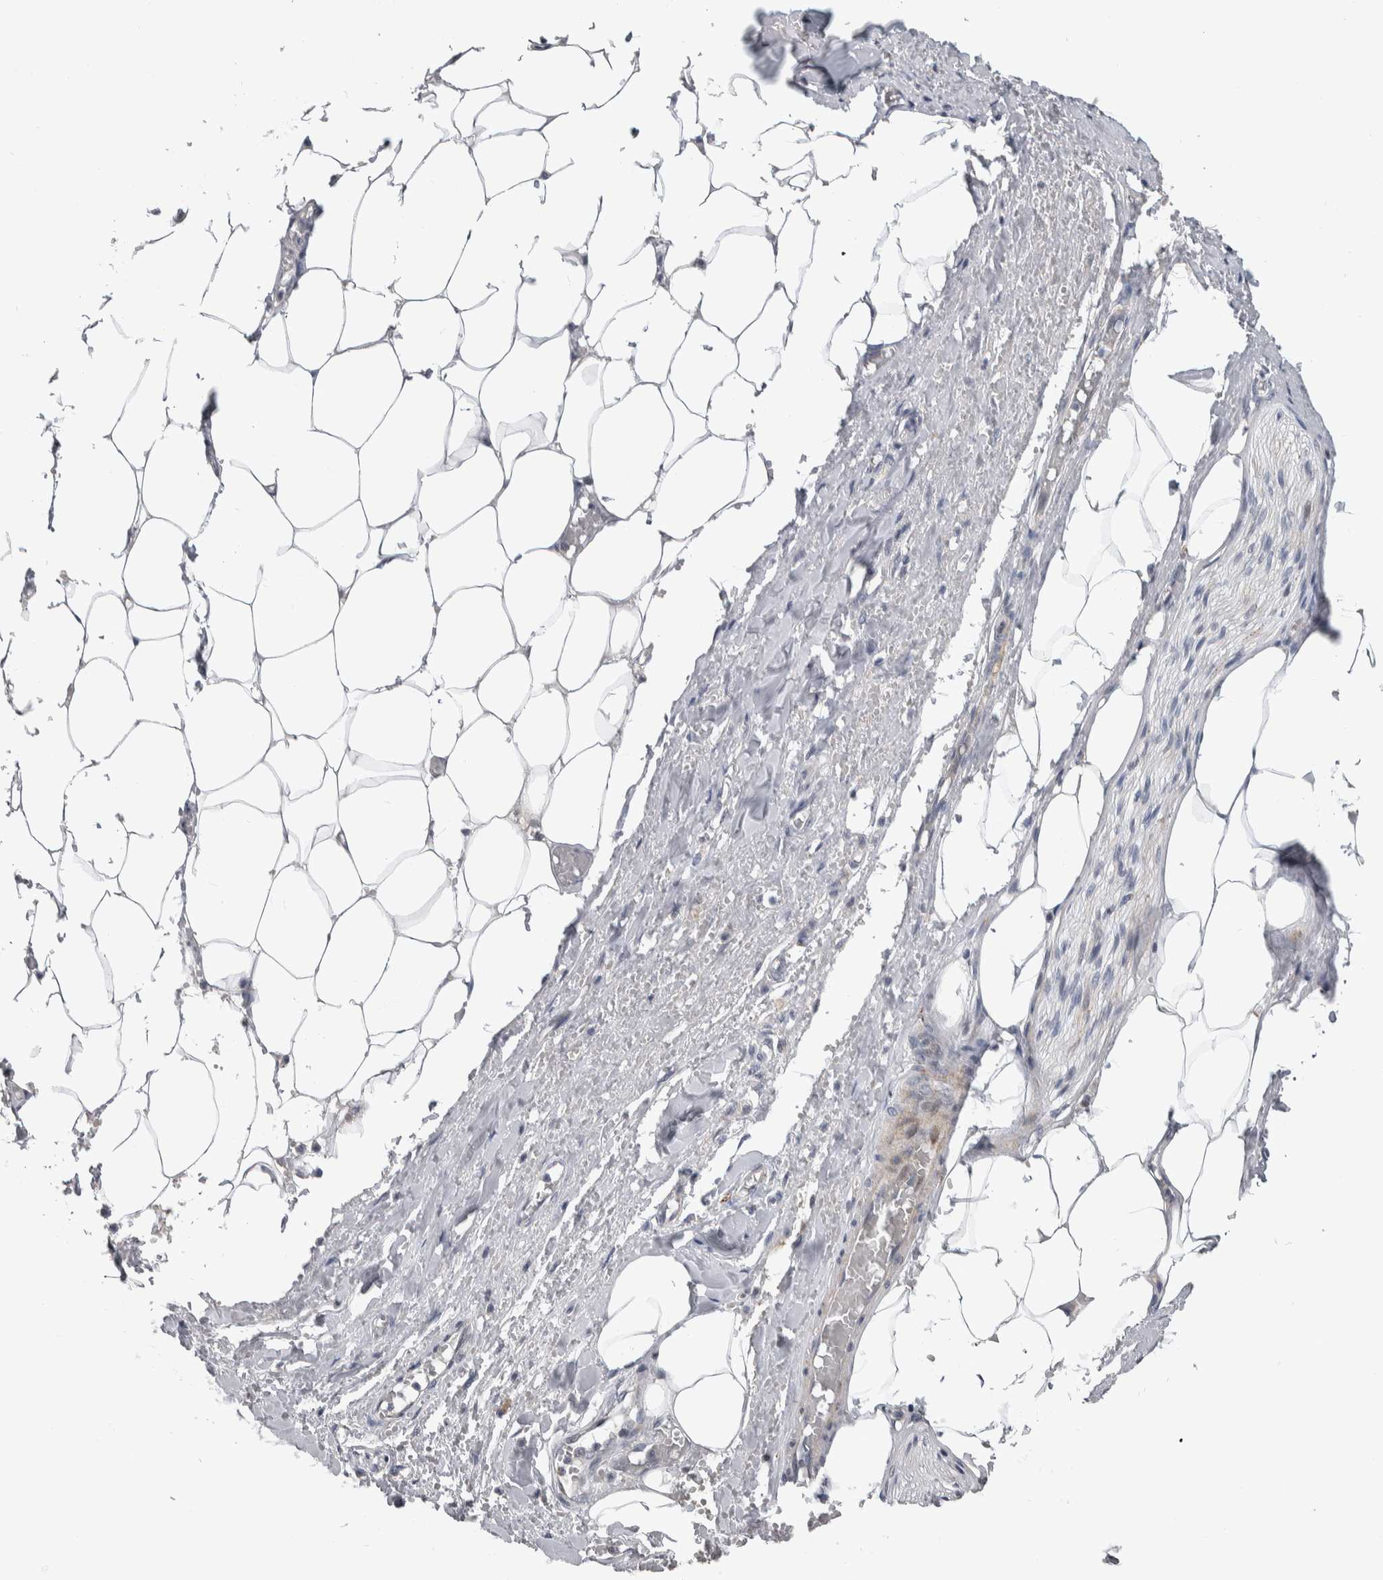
{"staining": {"intensity": "negative", "quantity": "none", "location": "none"}, "tissue": "adipose tissue", "cell_type": "Adipocytes", "image_type": "normal", "snomed": [{"axis": "morphology", "description": "Normal tissue, NOS"}, {"axis": "topography", "description": "Soft tissue"}, {"axis": "topography", "description": "Vascular tissue"}], "caption": "An image of adipose tissue stained for a protein exhibits no brown staining in adipocytes.", "gene": "FAM83G", "patient": {"sex": "female", "age": 35}}